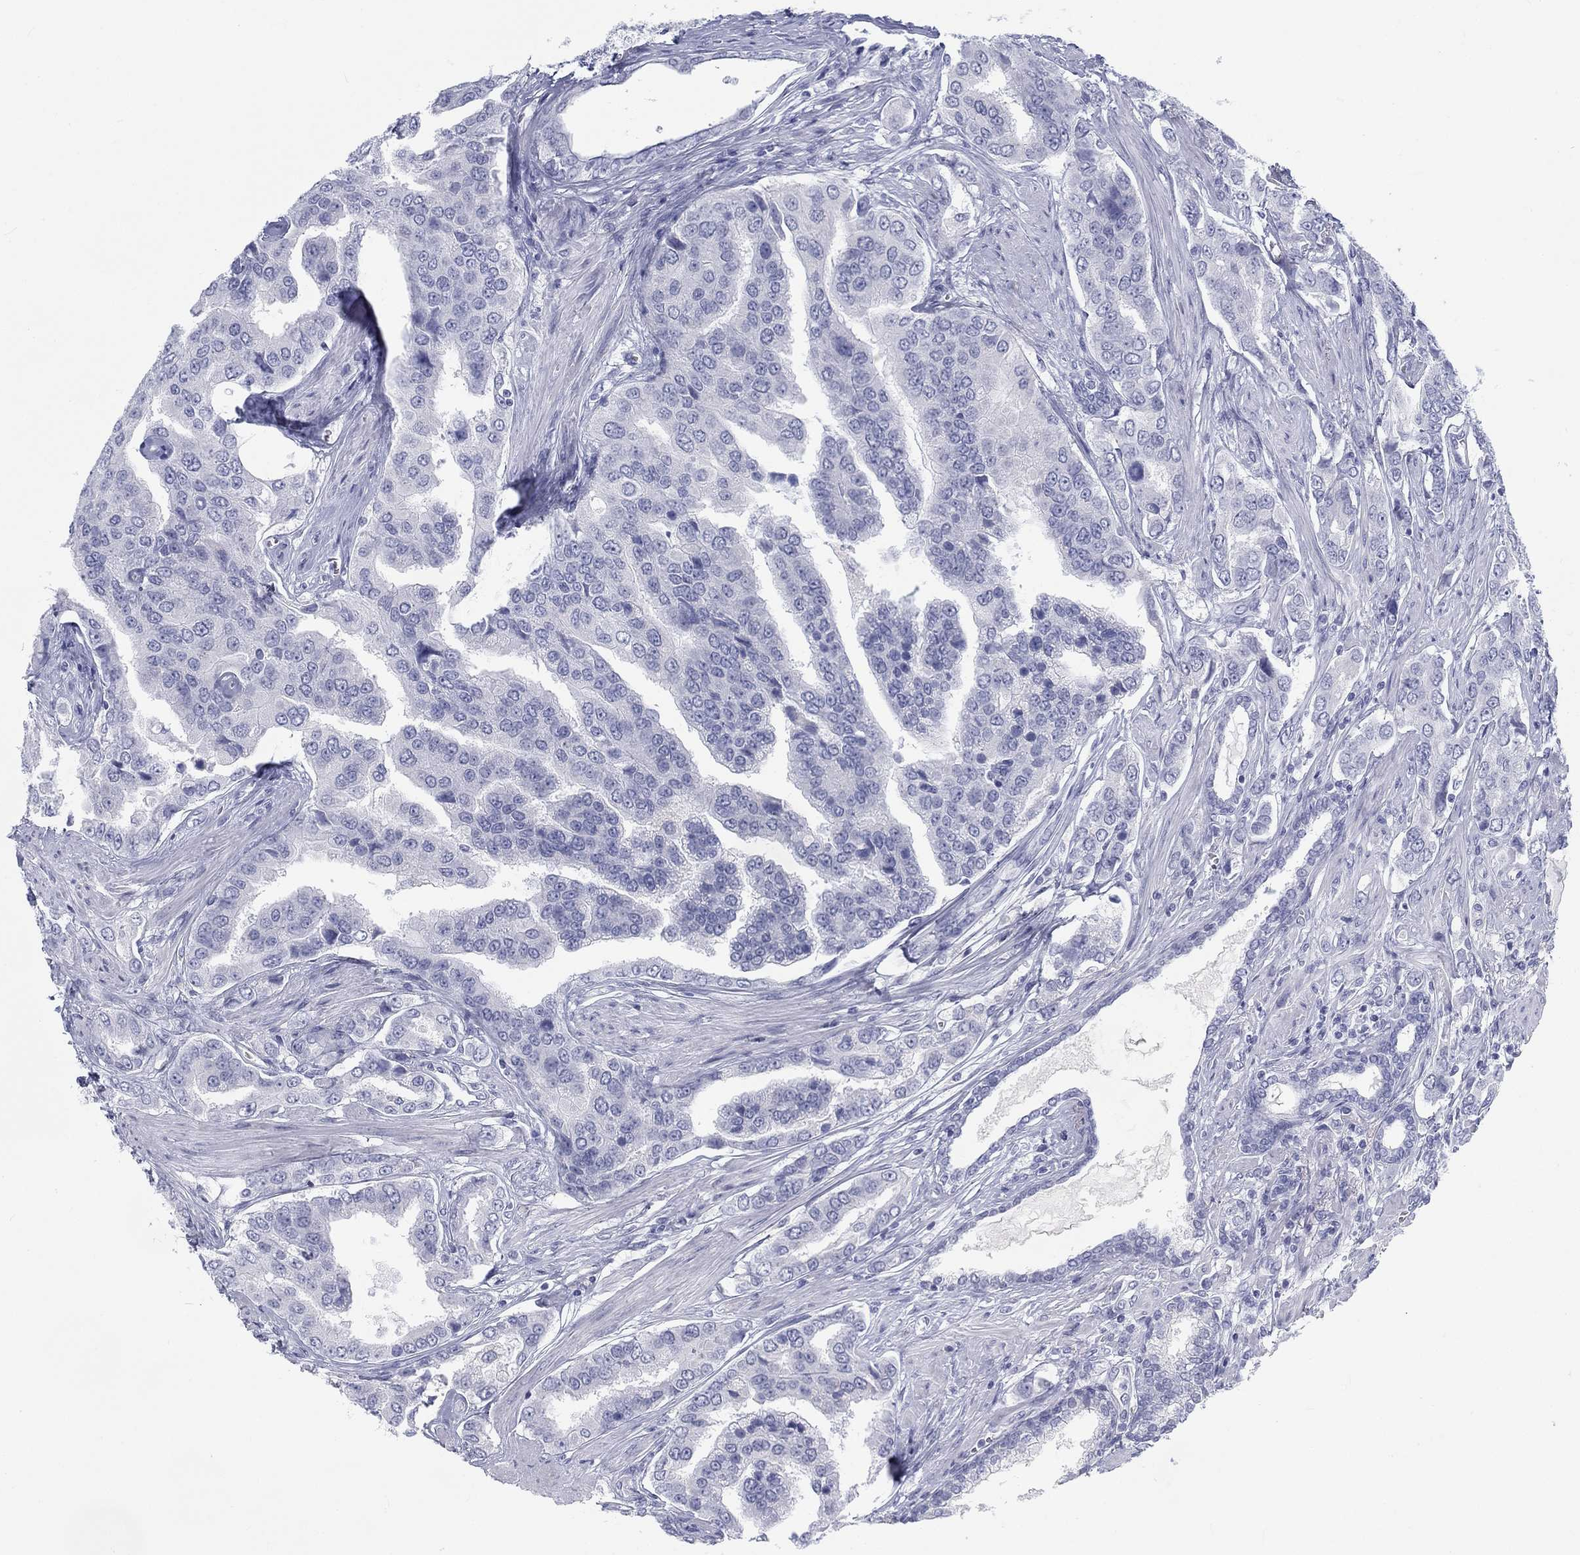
{"staining": {"intensity": "negative", "quantity": "none", "location": "none"}, "tissue": "prostate cancer", "cell_type": "Tumor cells", "image_type": "cancer", "snomed": [{"axis": "morphology", "description": "Adenocarcinoma, NOS"}, {"axis": "topography", "description": "Prostate and seminal vesicle, NOS"}, {"axis": "topography", "description": "Prostate"}], "caption": "Photomicrograph shows no significant protein positivity in tumor cells of prostate adenocarcinoma.", "gene": "CALB1", "patient": {"sex": "male", "age": 69}}